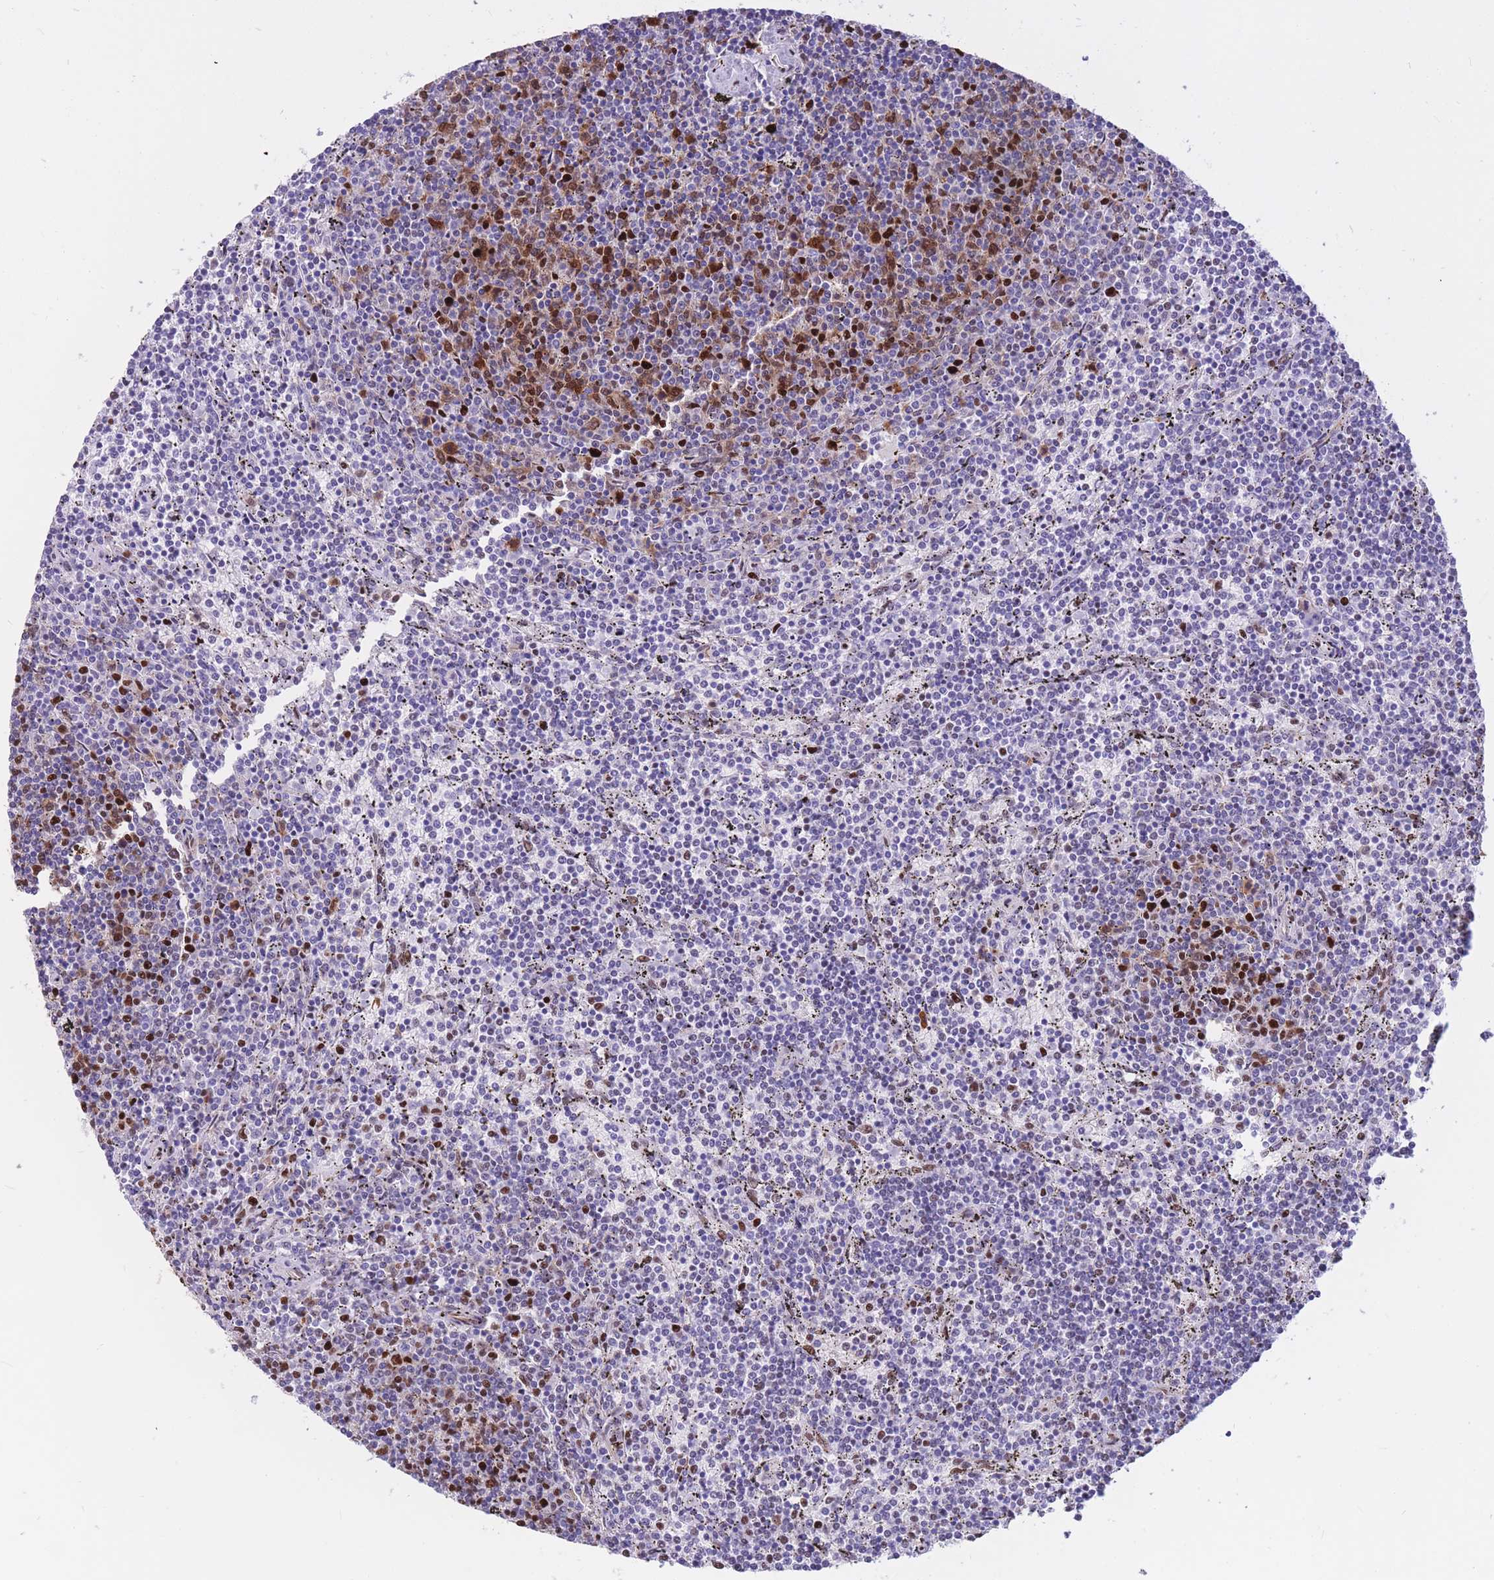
{"staining": {"intensity": "strong", "quantity": "<25%", "location": "nuclear"}, "tissue": "lymphoma", "cell_type": "Tumor cells", "image_type": "cancer", "snomed": [{"axis": "morphology", "description": "Malignant lymphoma, non-Hodgkin's type, Low grade"}, {"axis": "topography", "description": "Spleen"}], "caption": "A photomicrograph of lymphoma stained for a protein displays strong nuclear brown staining in tumor cells. (IHC, brightfield microscopy, high magnification).", "gene": "NASP", "patient": {"sex": "female", "age": 50}}